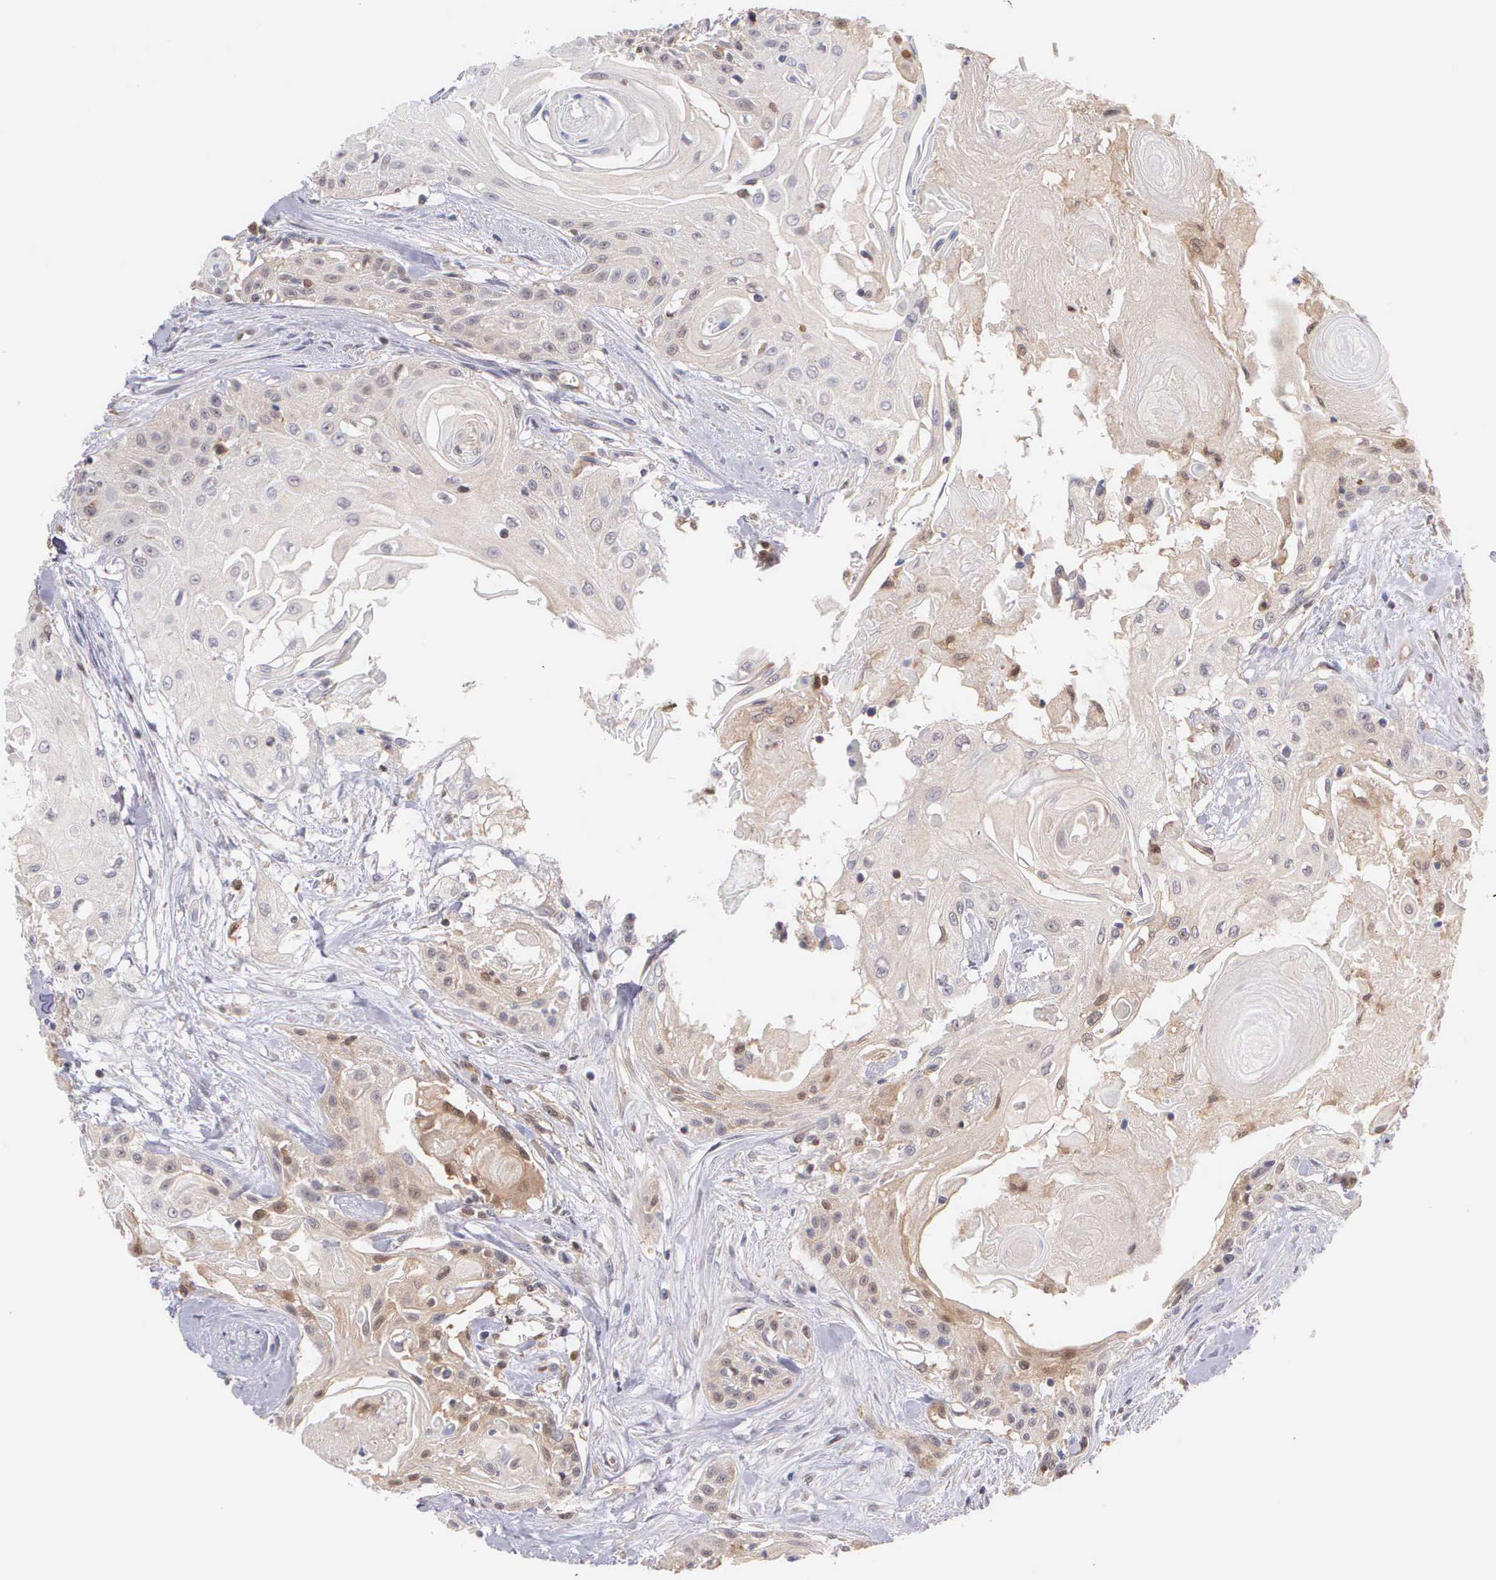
{"staining": {"intensity": "weak", "quantity": ">75%", "location": "cytoplasmic/membranous"}, "tissue": "head and neck cancer", "cell_type": "Tumor cells", "image_type": "cancer", "snomed": [{"axis": "morphology", "description": "Squamous cell carcinoma, NOS"}, {"axis": "morphology", "description": "Squamous cell carcinoma, metastatic, NOS"}, {"axis": "topography", "description": "Lymph node"}, {"axis": "topography", "description": "Salivary gland"}, {"axis": "topography", "description": "Head-Neck"}], "caption": "Head and neck metastatic squamous cell carcinoma stained for a protein exhibits weak cytoplasmic/membranous positivity in tumor cells.", "gene": "BID", "patient": {"sex": "female", "age": 74}}